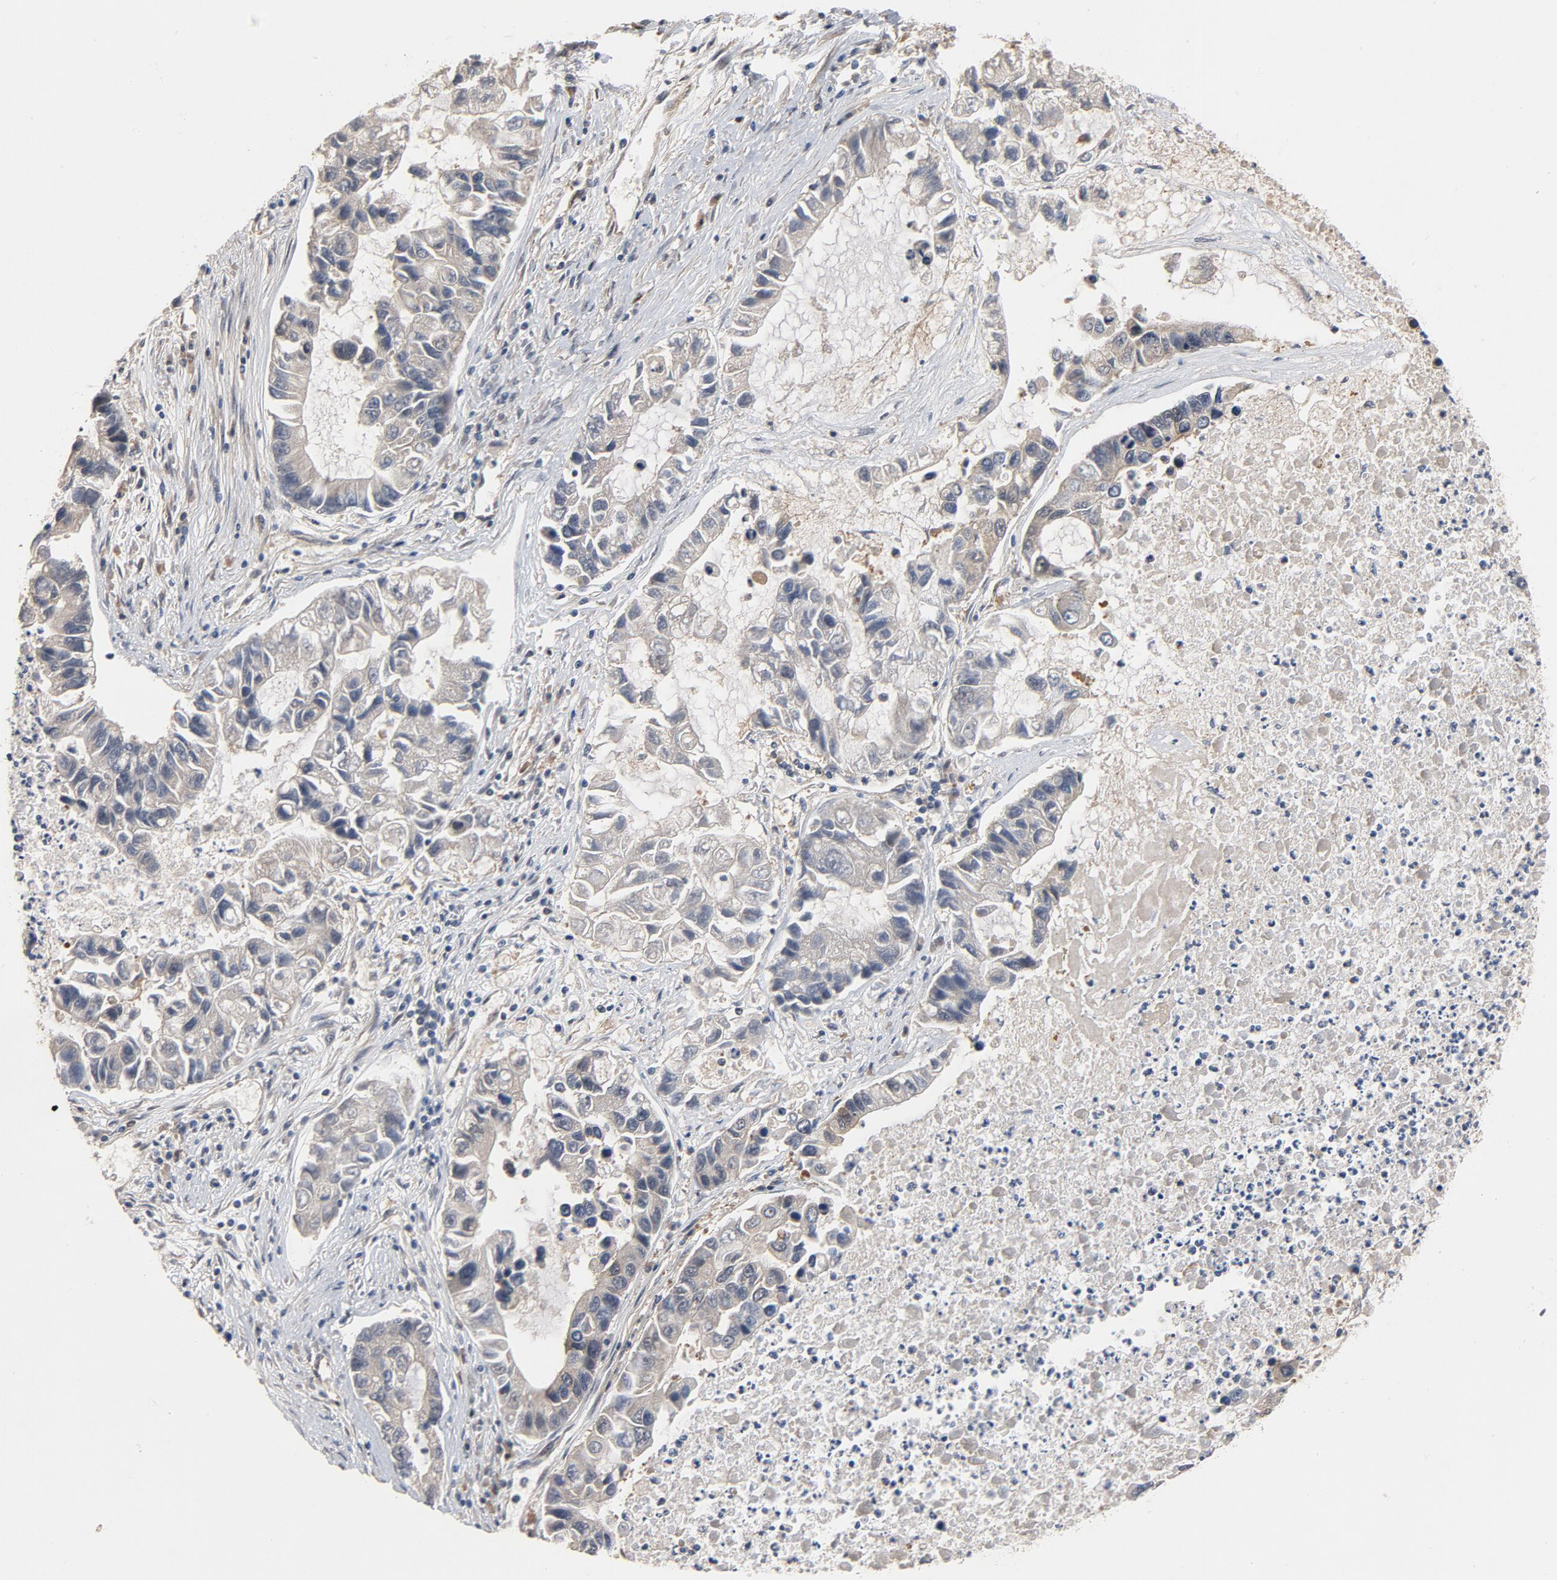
{"staining": {"intensity": "negative", "quantity": "none", "location": "none"}, "tissue": "lung cancer", "cell_type": "Tumor cells", "image_type": "cancer", "snomed": [{"axis": "morphology", "description": "Adenocarcinoma, NOS"}, {"axis": "topography", "description": "Lung"}], "caption": "There is no significant positivity in tumor cells of adenocarcinoma (lung).", "gene": "PITPNM2", "patient": {"sex": "female", "age": 51}}